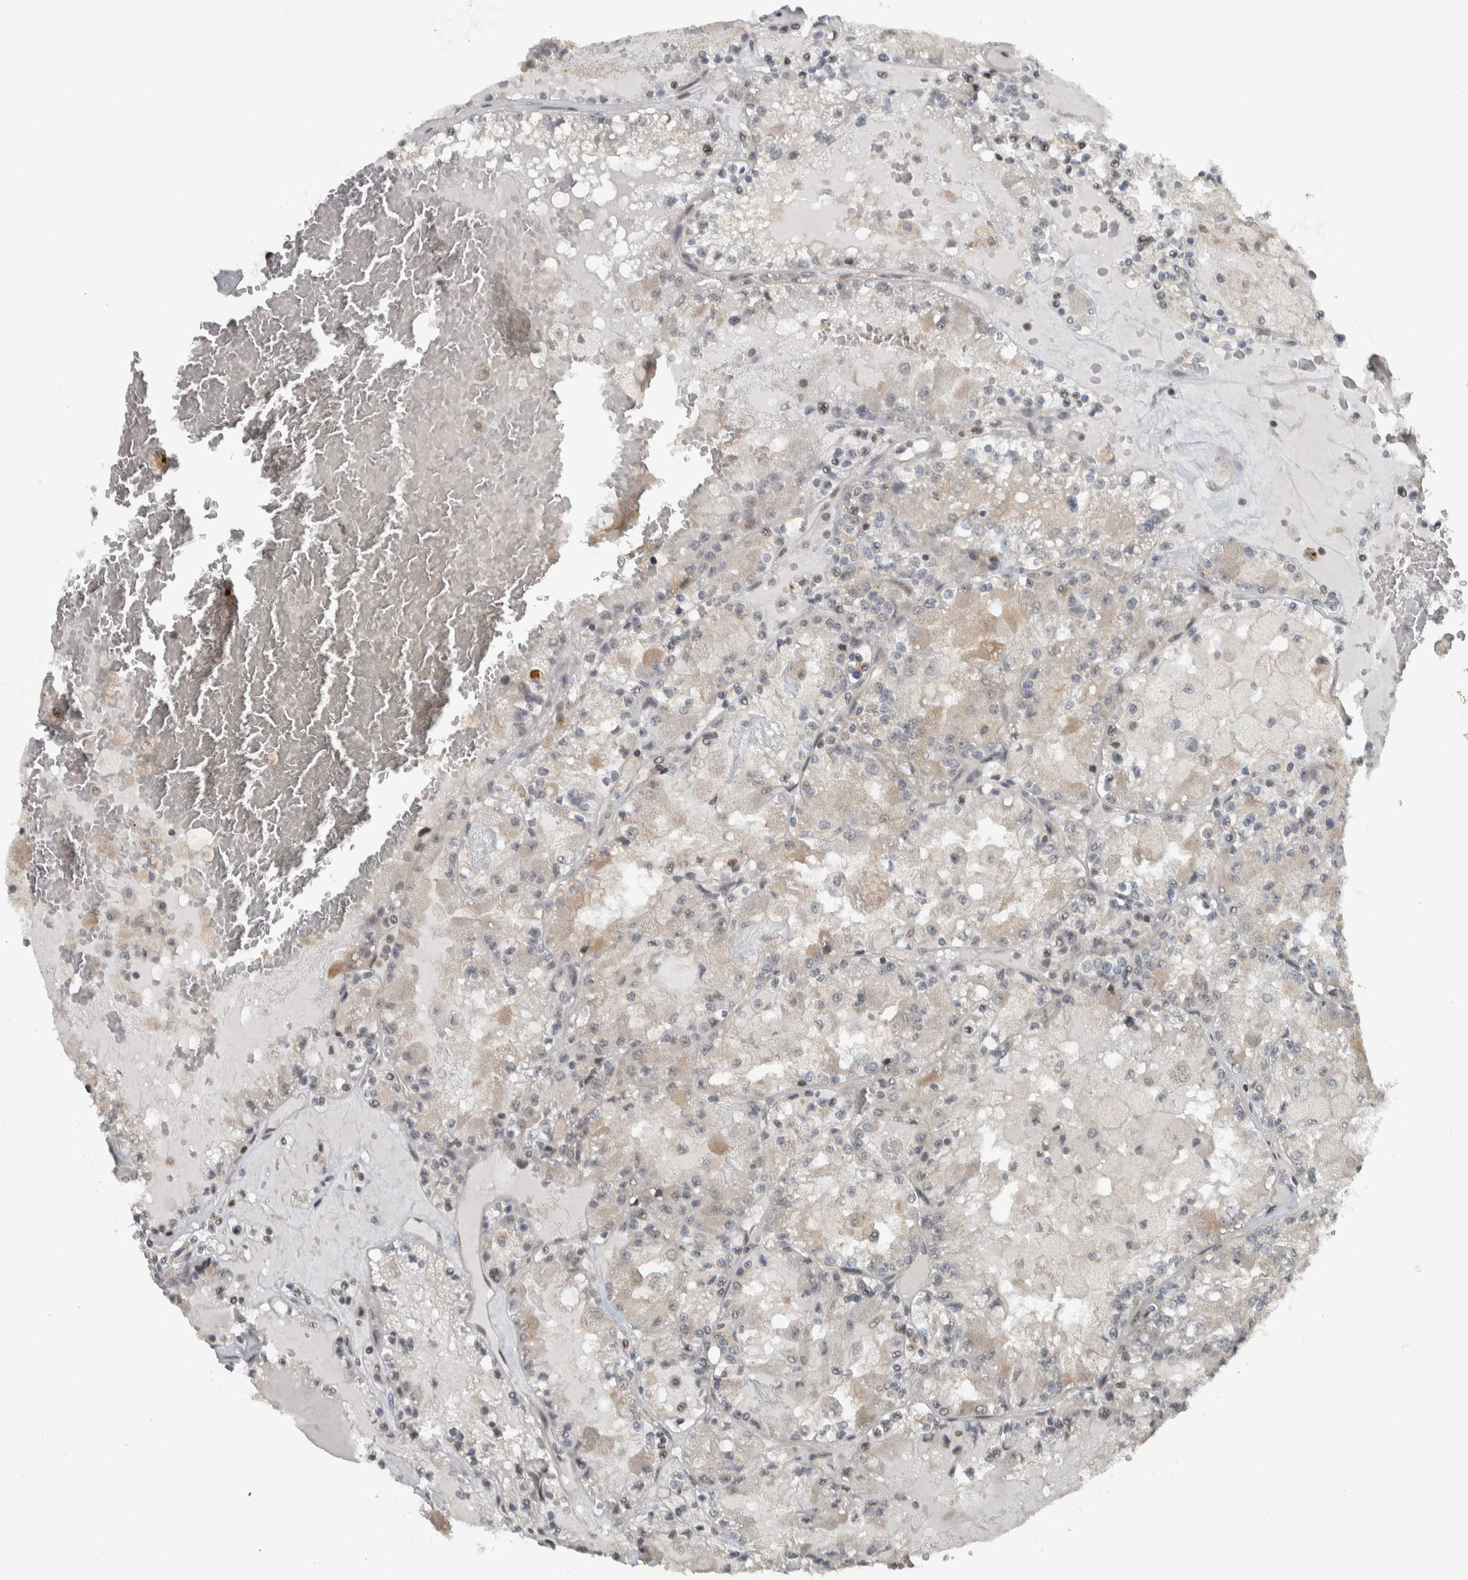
{"staining": {"intensity": "negative", "quantity": "none", "location": "none"}, "tissue": "renal cancer", "cell_type": "Tumor cells", "image_type": "cancer", "snomed": [{"axis": "morphology", "description": "Adenocarcinoma, NOS"}, {"axis": "topography", "description": "Kidney"}], "caption": "An image of renal cancer (adenocarcinoma) stained for a protein exhibits no brown staining in tumor cells.", "gene": "NAPG", "patient": {"sex": "female", "age": 56}}